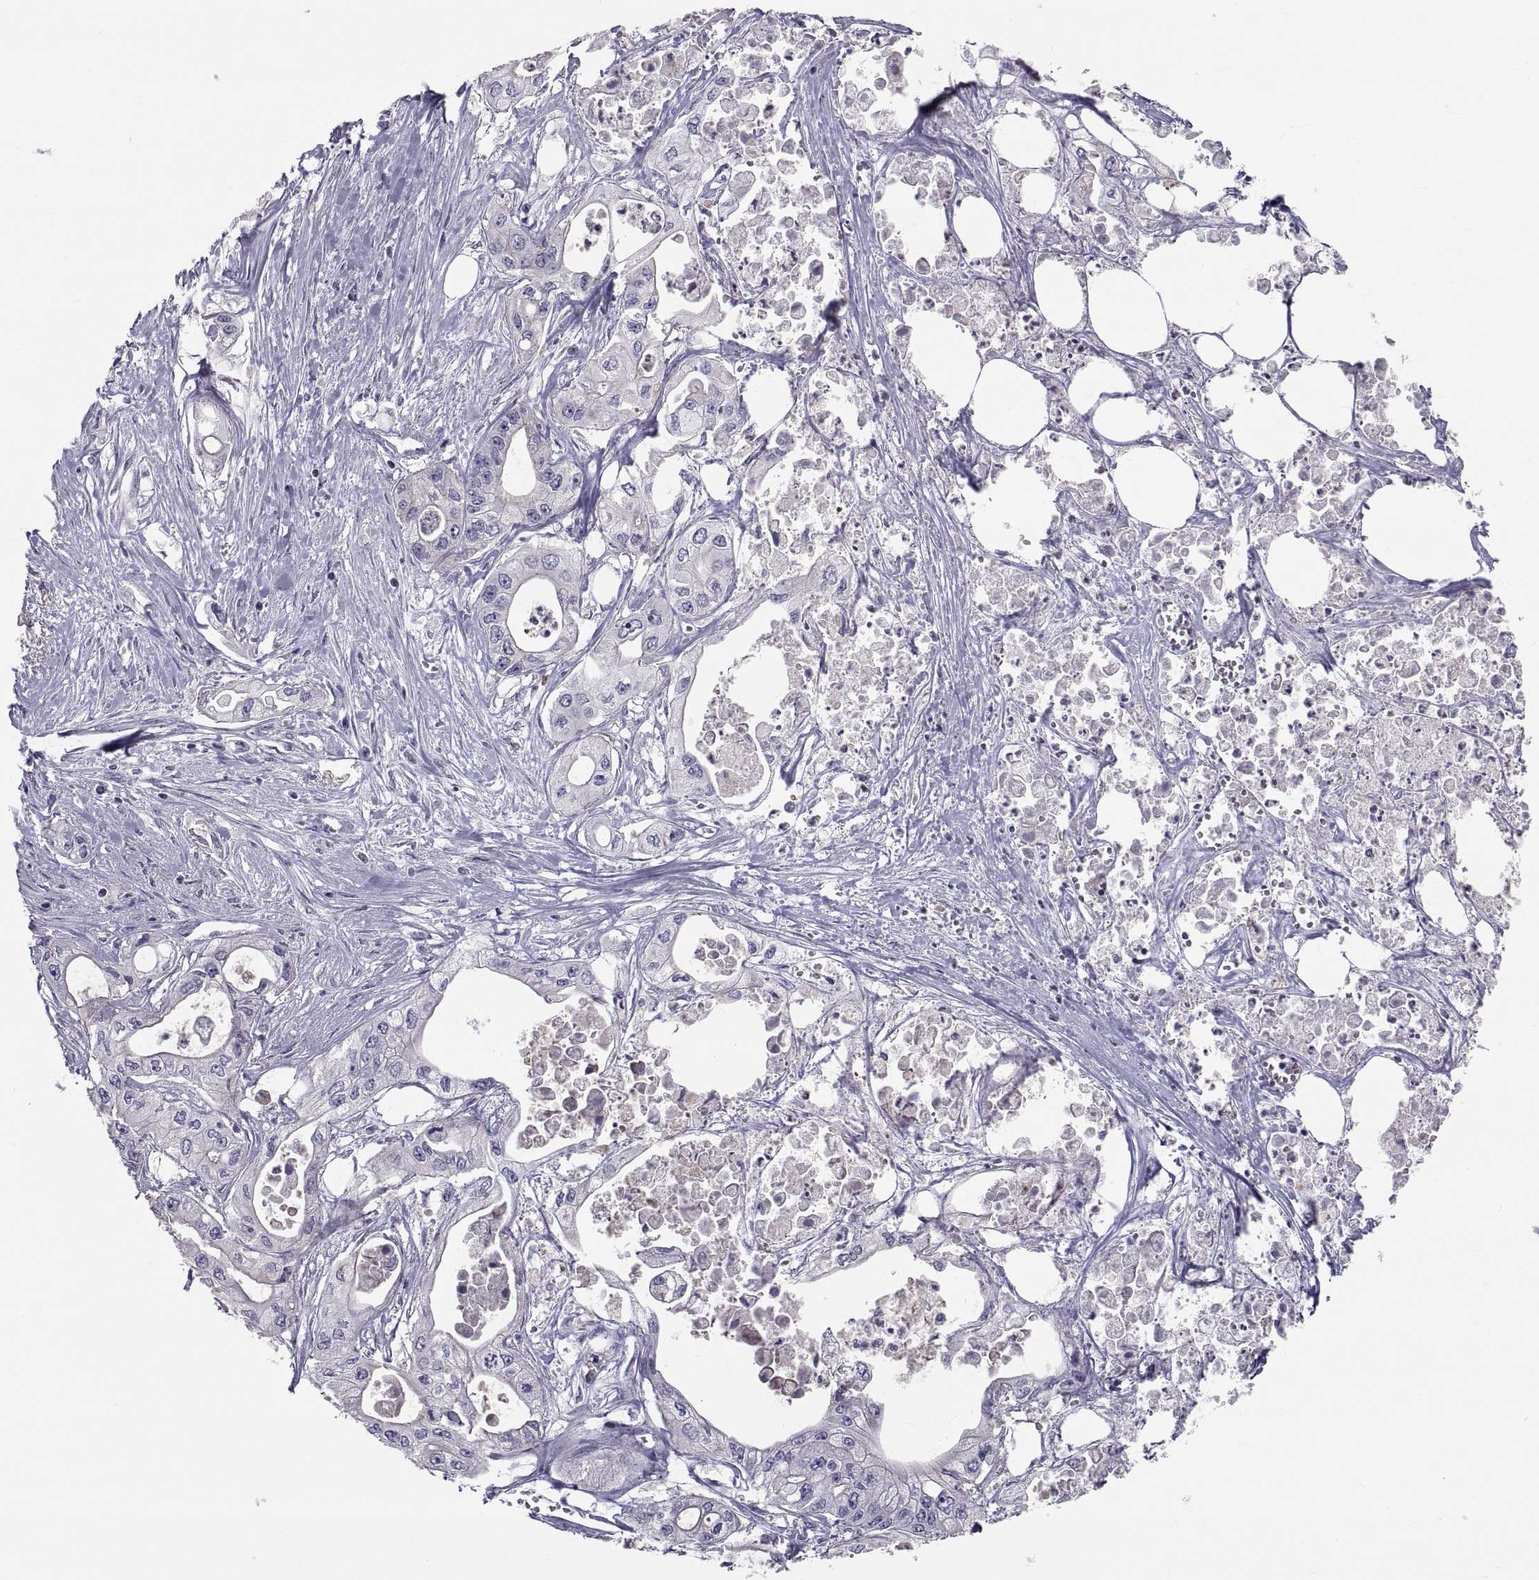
{"staining": {"intensity": "weak", "quantity": "<25%", "location": "cytoplasmic/membranous"}, "tissue": "pancreatic cancer", "cell_type": "Tumor cells", "image_type": "cancer", "snomed": [{"axis": "morphology", "description": "Adenocarcinoma, NOS"}, {"axis": "topography", "description": "Pancreas"}], "caption": "Immunohistochemical staining of pancreatic cancer (adenocarcinoma) reveals no significant staining in tumor cells.", "gene": "ANO1", "patient": {"sex": "male", "age": 70}}